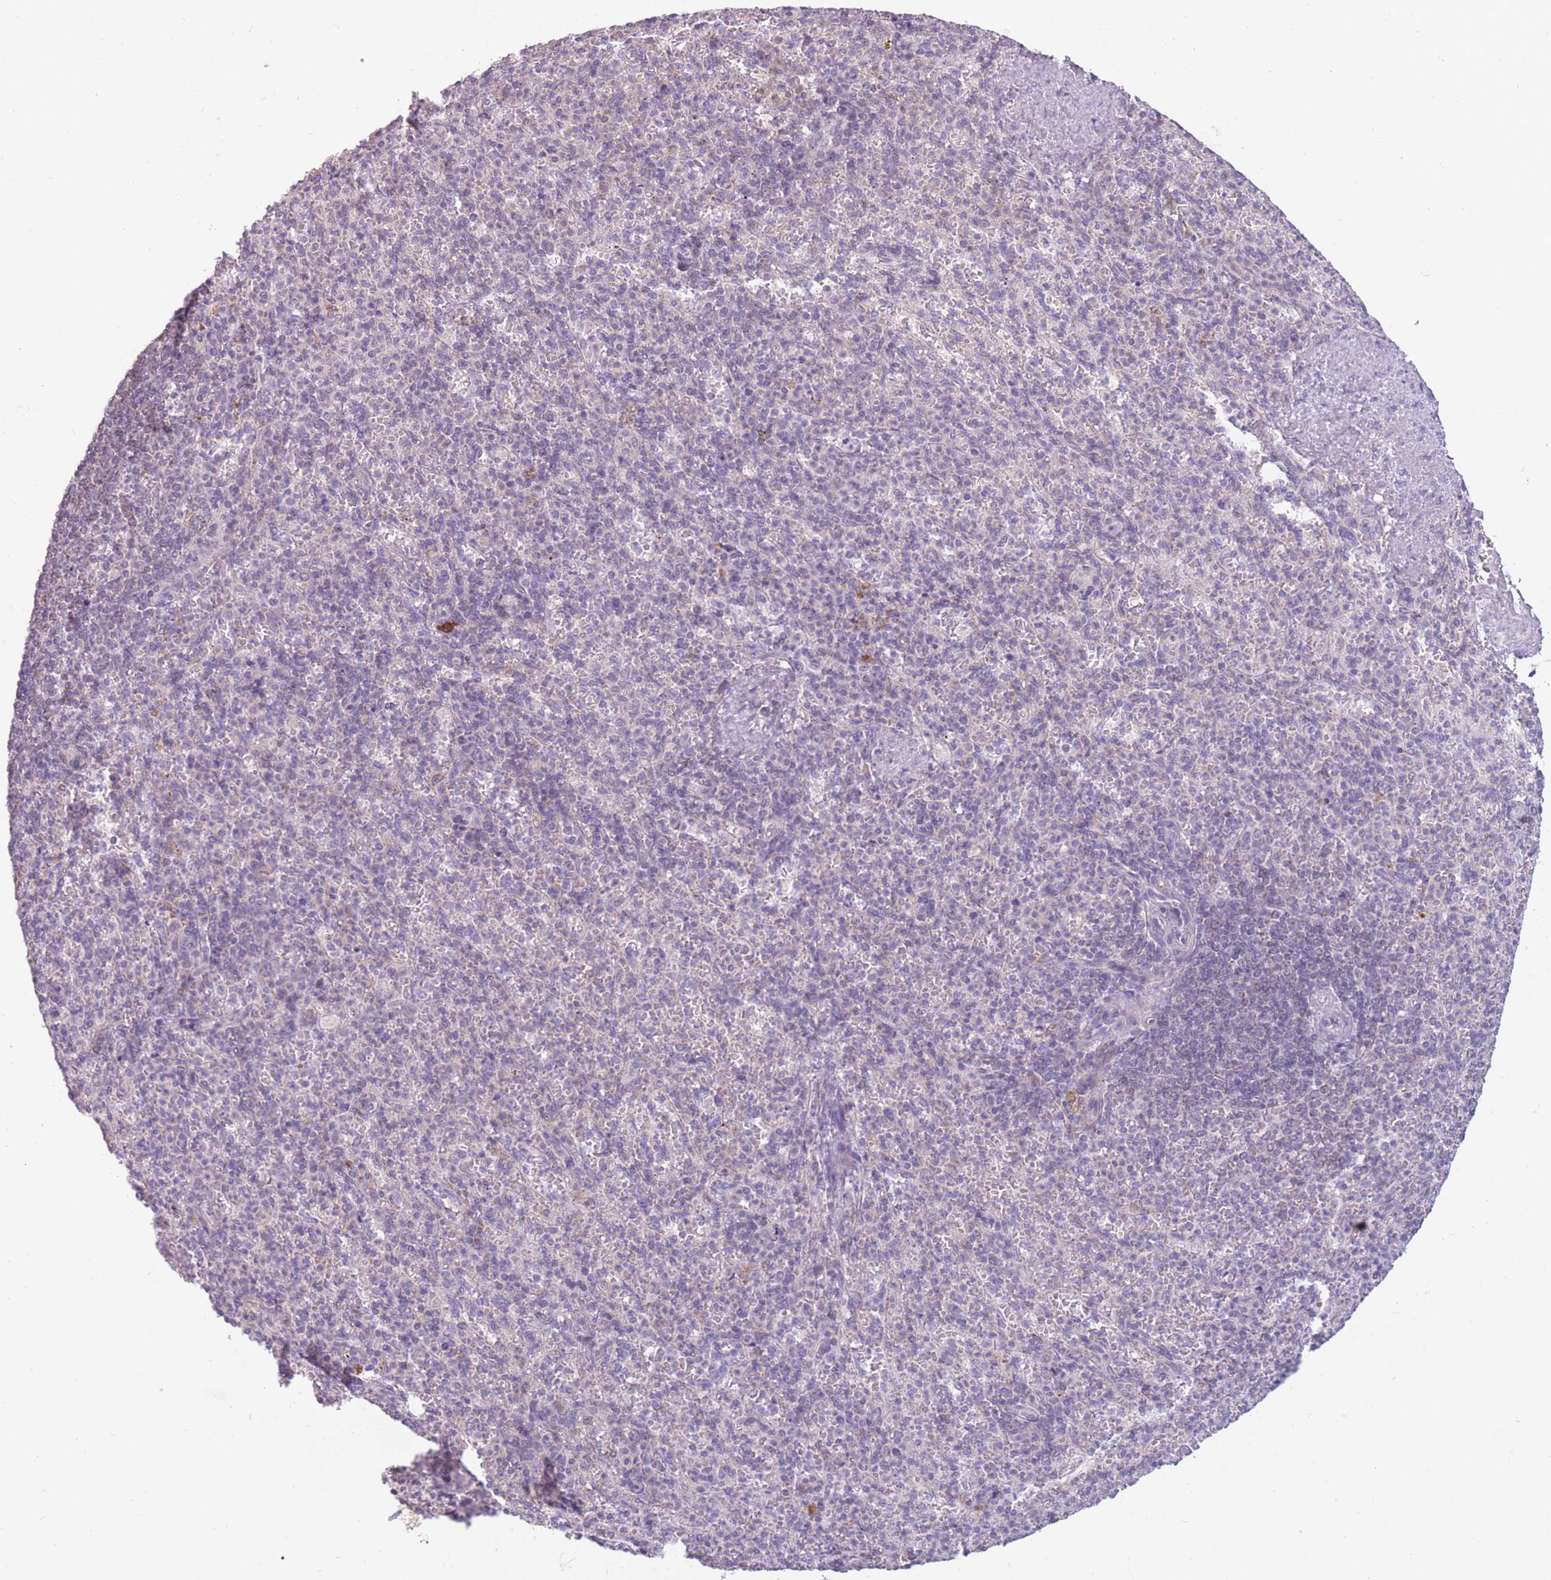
{"staining": {"intensity": "negative", "quantity": "none", "location": "none"}, "tissue": "spleen", "cell_type": "Cells in red pulp", "image_type": "normal", "snomed": [{"axis": "morphology", "description": "Normal tissue, NOS"}, {"axis": "topography", "description": "Spleen"}], "caption": "DAB immunohistochemical staining of benign human spleen displays no significant staining in cells in red pulp.", "gene": "MRPS18C", "patient": {"sex": "female", "age": 74}}